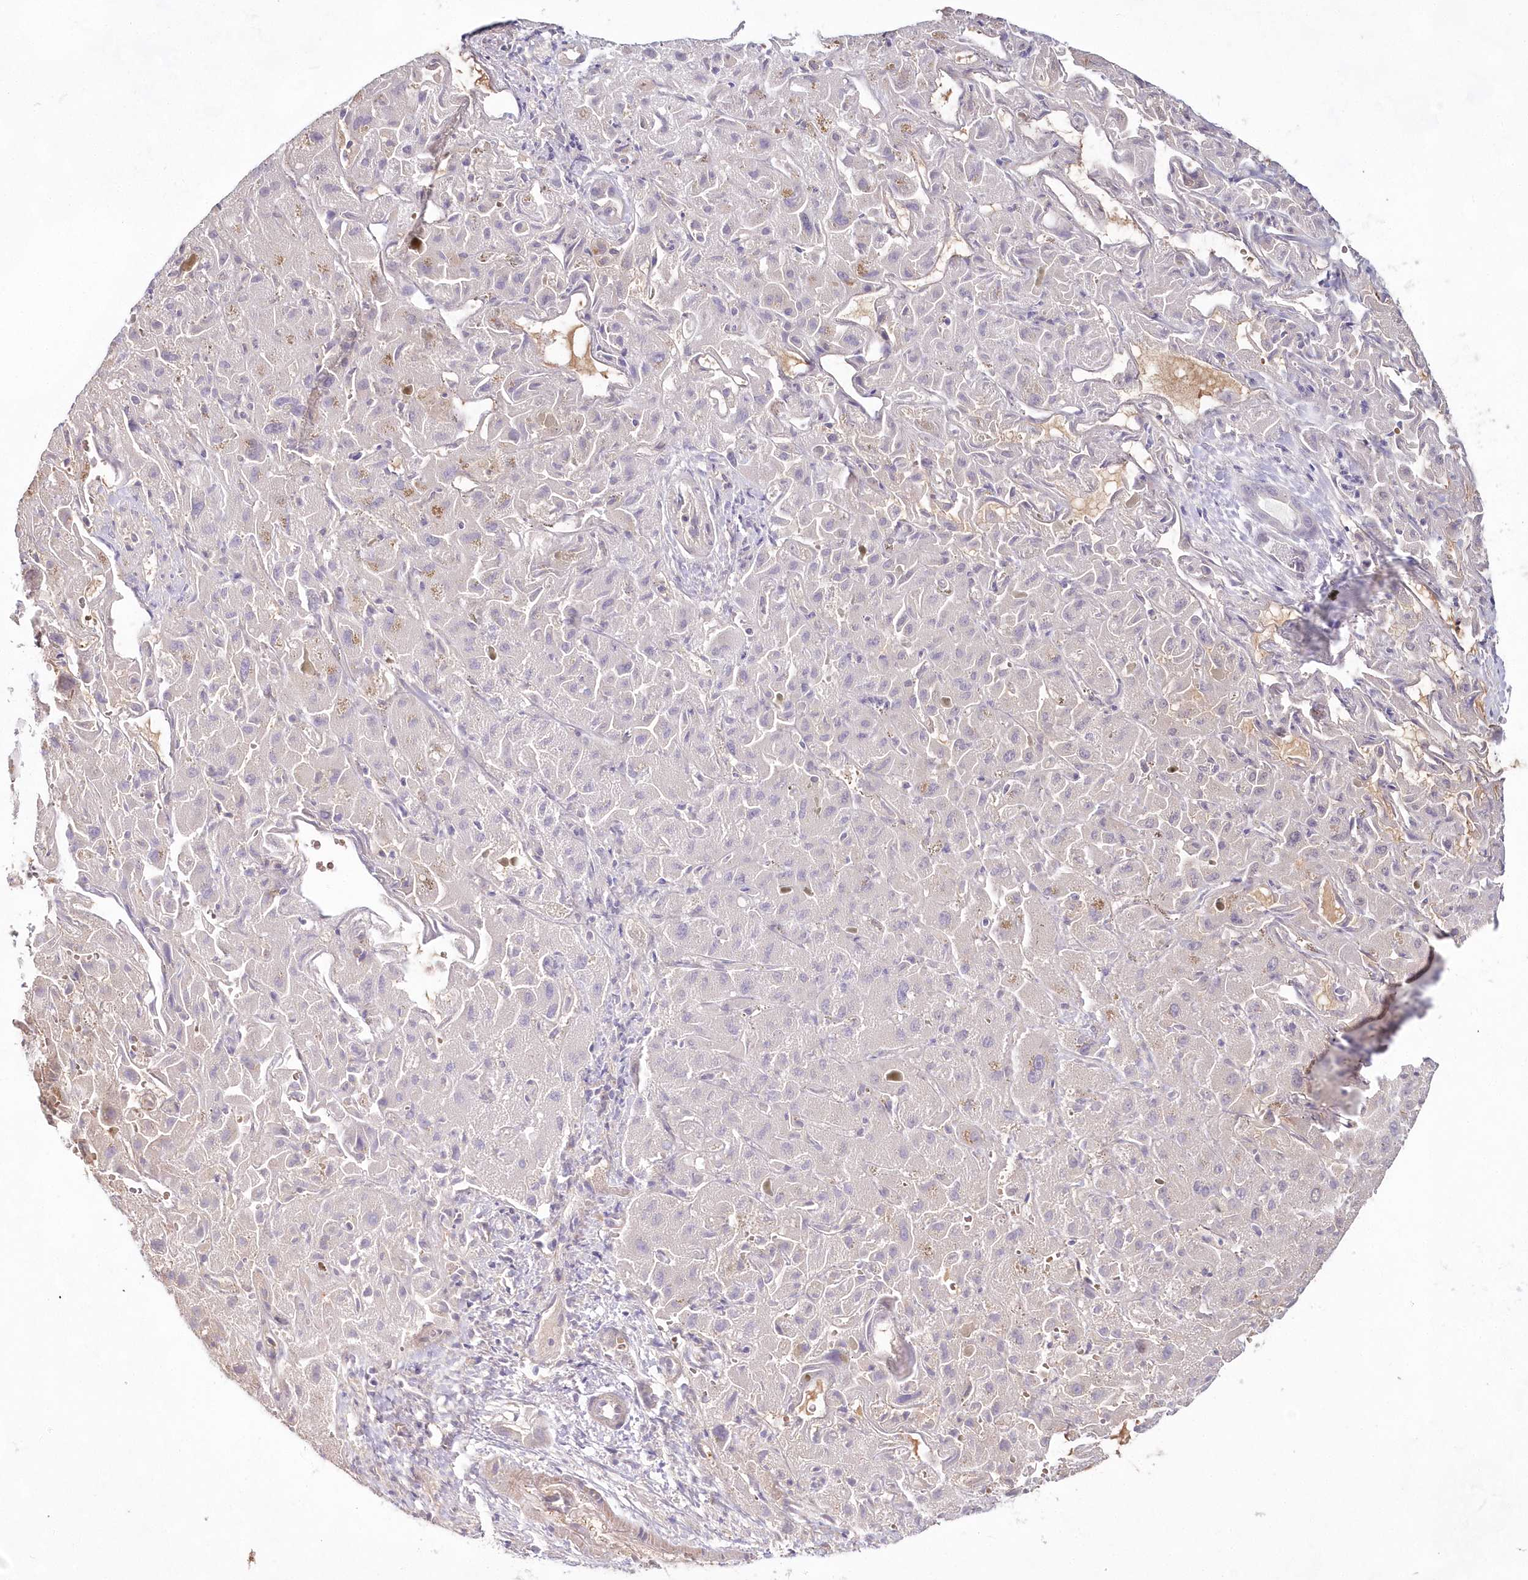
{"staining": {"intensity": "negative", "quantity": "none", "location": "none"}, "tissue": "liver cancer", "cell_type": "Tumor cells", "image_type": "cancer", "snomed": [{"axis": "morphology", "description": "Cholangiocarcinoma"}, {"axis": "topography", "description": "Liver"}], "caption": "Liver cholangiocarcinoma was stained to show a protein in brown. There is no significant staining in tumor cells. Brightfield microscopy of immunohistochemistry stained with DAB (brown) and hematoxylin (blue), captured at high magnification.", "gene": "IMPA1", "patient": {"sex": "female", "age": 52}}